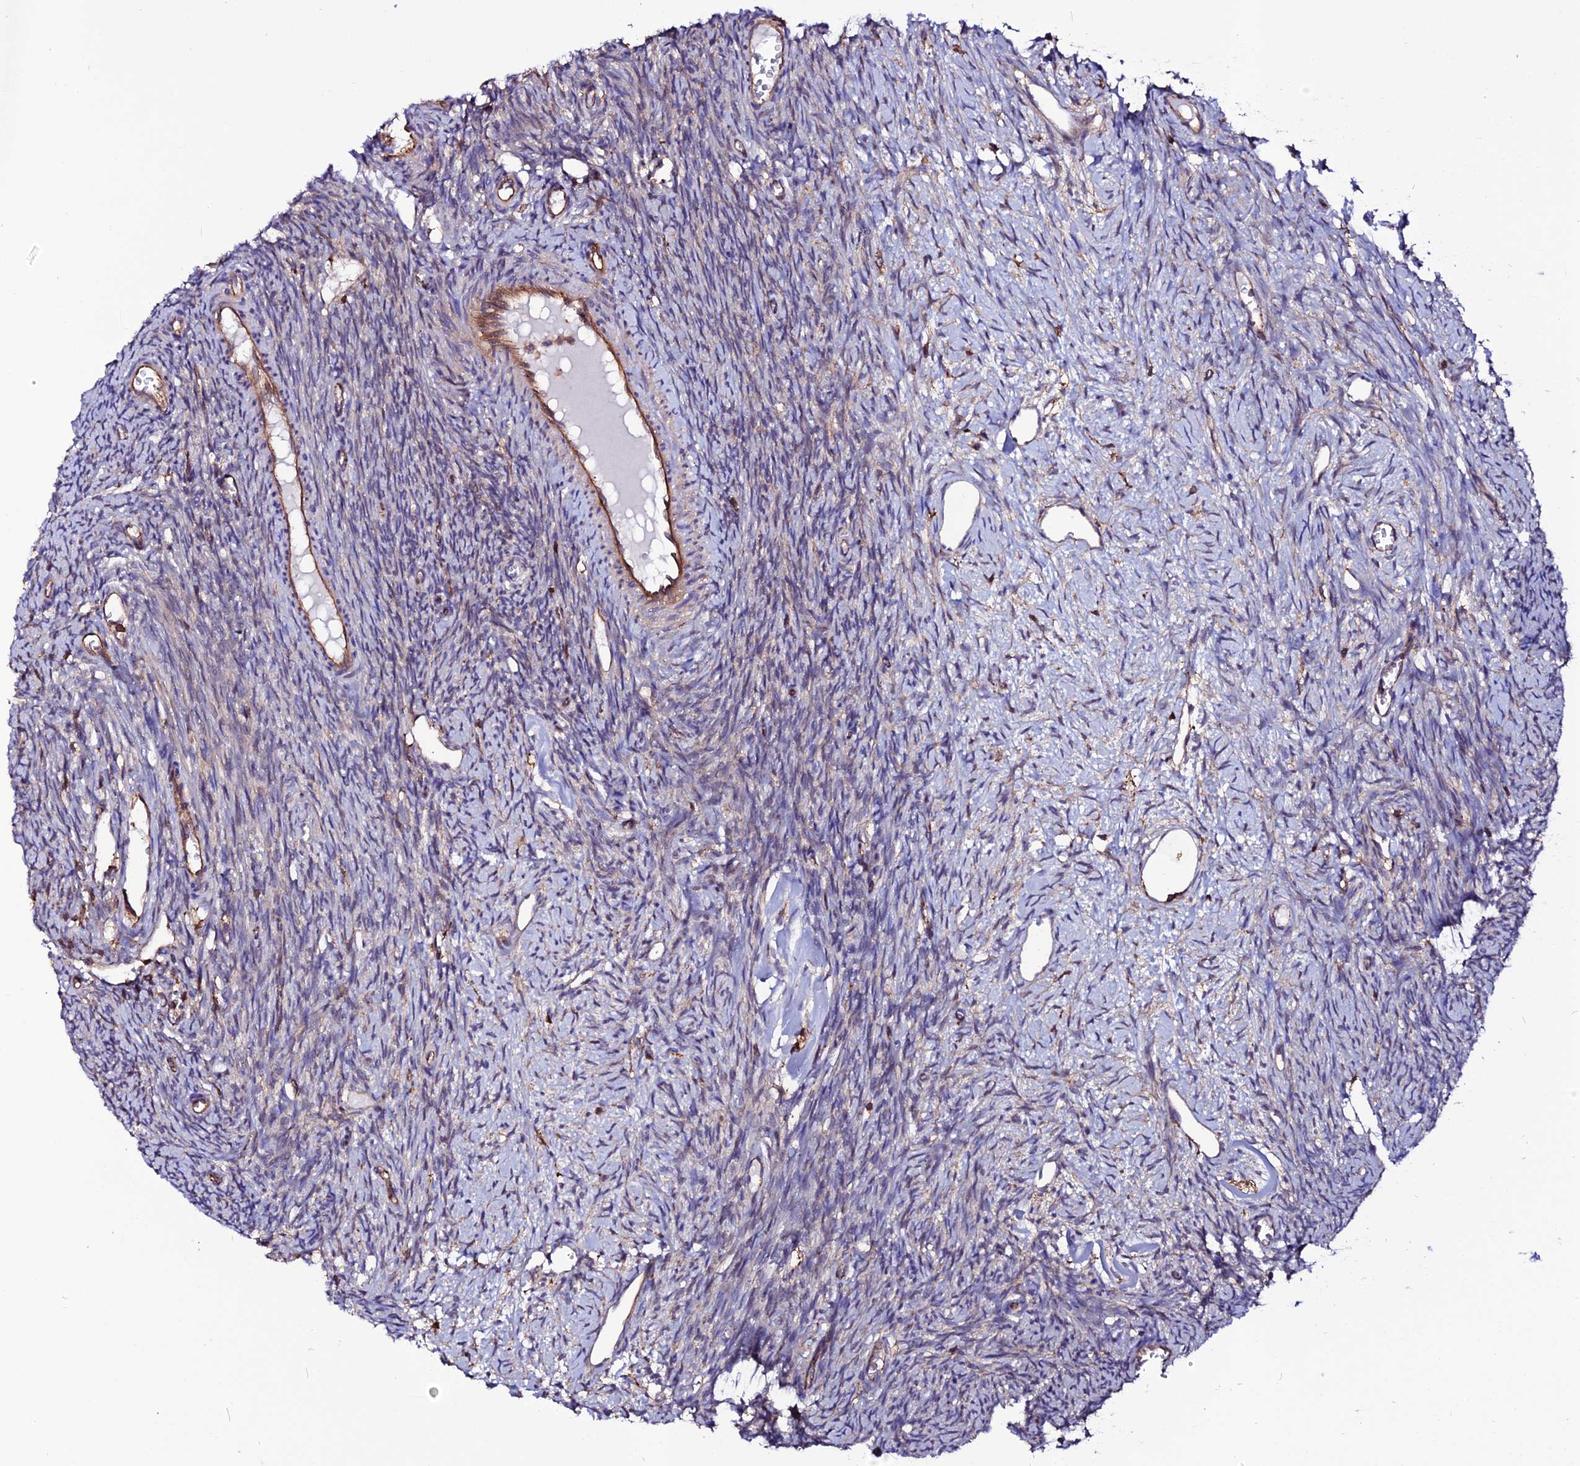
{"staining": {"intensity": "negative", "quantity": "none", "location": "none"}, "tissue": "ovary", "cell_type": "Ovarian stroma cells", "image_type": "normal", "snomed": [{"axis": "morphology", "description": "Normal tissue, NOS"}, {"axis": "topography", "description": "Ovary"}], "caption": "IHC of unremarkable ovary reveals no expression in ovarian stroma cells.", "gene": "USP17L10", "patient": {"sex": "female", "age": 44}}